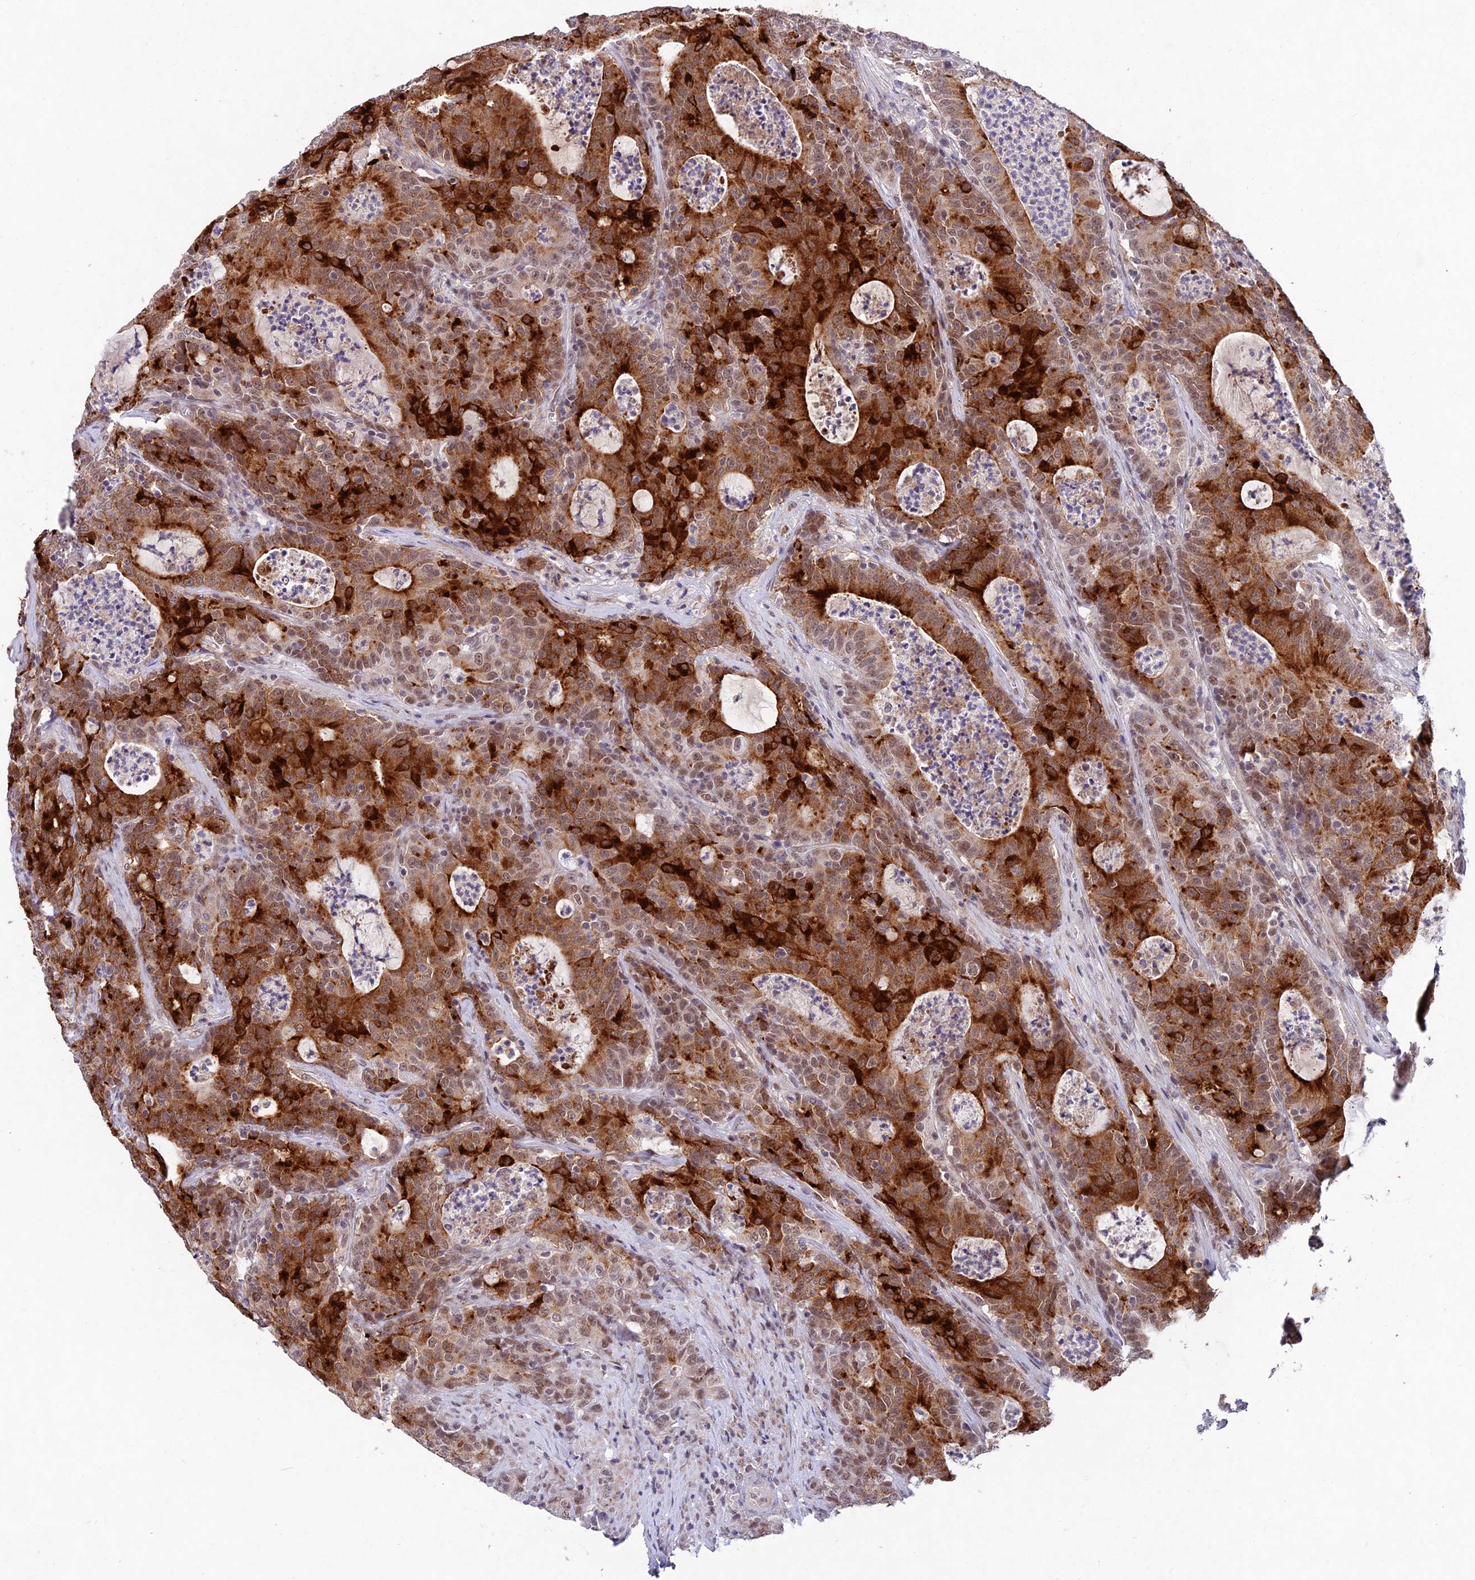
{"staining": {"intensity": "moderate", "quantity": ">75%", "location": "cytoplasmic/membranous,nuclear"}, "tissue": "colorectal cancer", "cell_type": "Tumor cells", "image_type": "cancer", "snomed": [{"axis": "morphology", "description": "Adenocarcinoma, NOS"}, {"axis": "topography", "description": "Colon"}], "caption": "Immunohistochemistry (IHC) histopathology image of neoplastic tissue: adenocarcinoma (colorectal) stained using immunohistochemistry shows medium levels of moderate protein expression localized specifically in the cytoplasmic/membranous and nuclear of tumor cells, appearing as a cytoplasmic/membranous and nuclear brown color.", "gene": "RAVER1", "patient": {"sex": "male", "age": 83}}